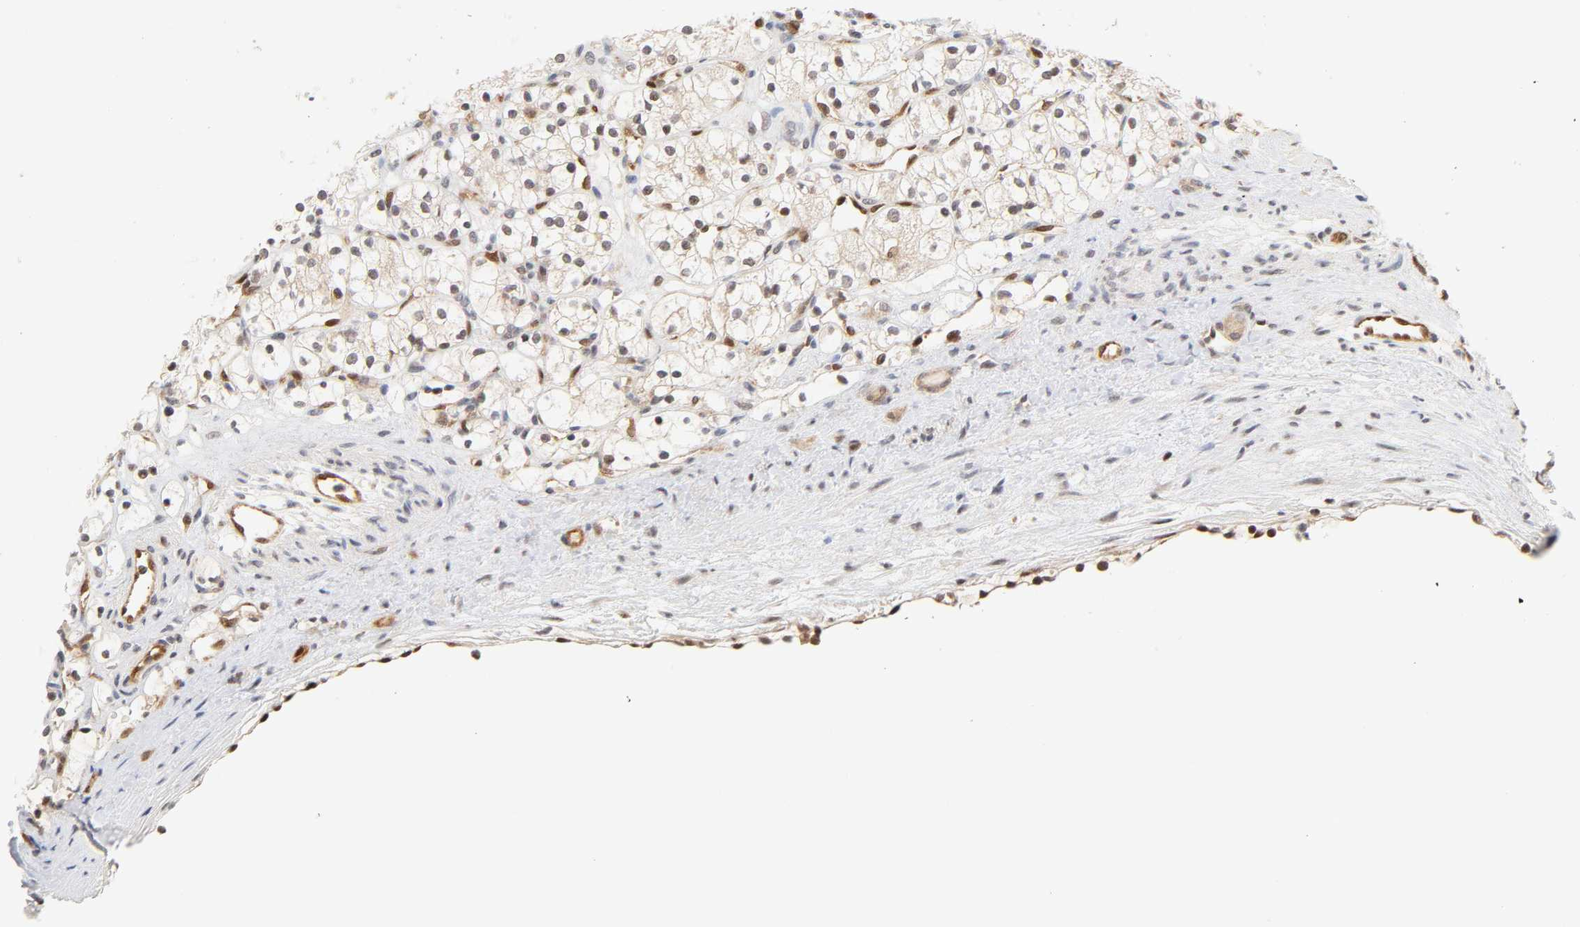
{"staining": {"intensity": "weak", "quantity": ">75%", "location": "nuclear"}, "tissue": "renal cancer", "cell_type": "Tumor cells", "image_type": "cancer", "snomed": [{"axis": "morphology", "description": "Adenocarcinoma, NOS"}, {"axis": "topography", "description": "Kidney"}], "caption": "Human adenocarcinoma (renal) stained for a protein (brown) shows weak nuclear positive expression in about >75% of tumor cells.", "gene": "CDC37", "patient": {"sex": "female", "age": 60}}